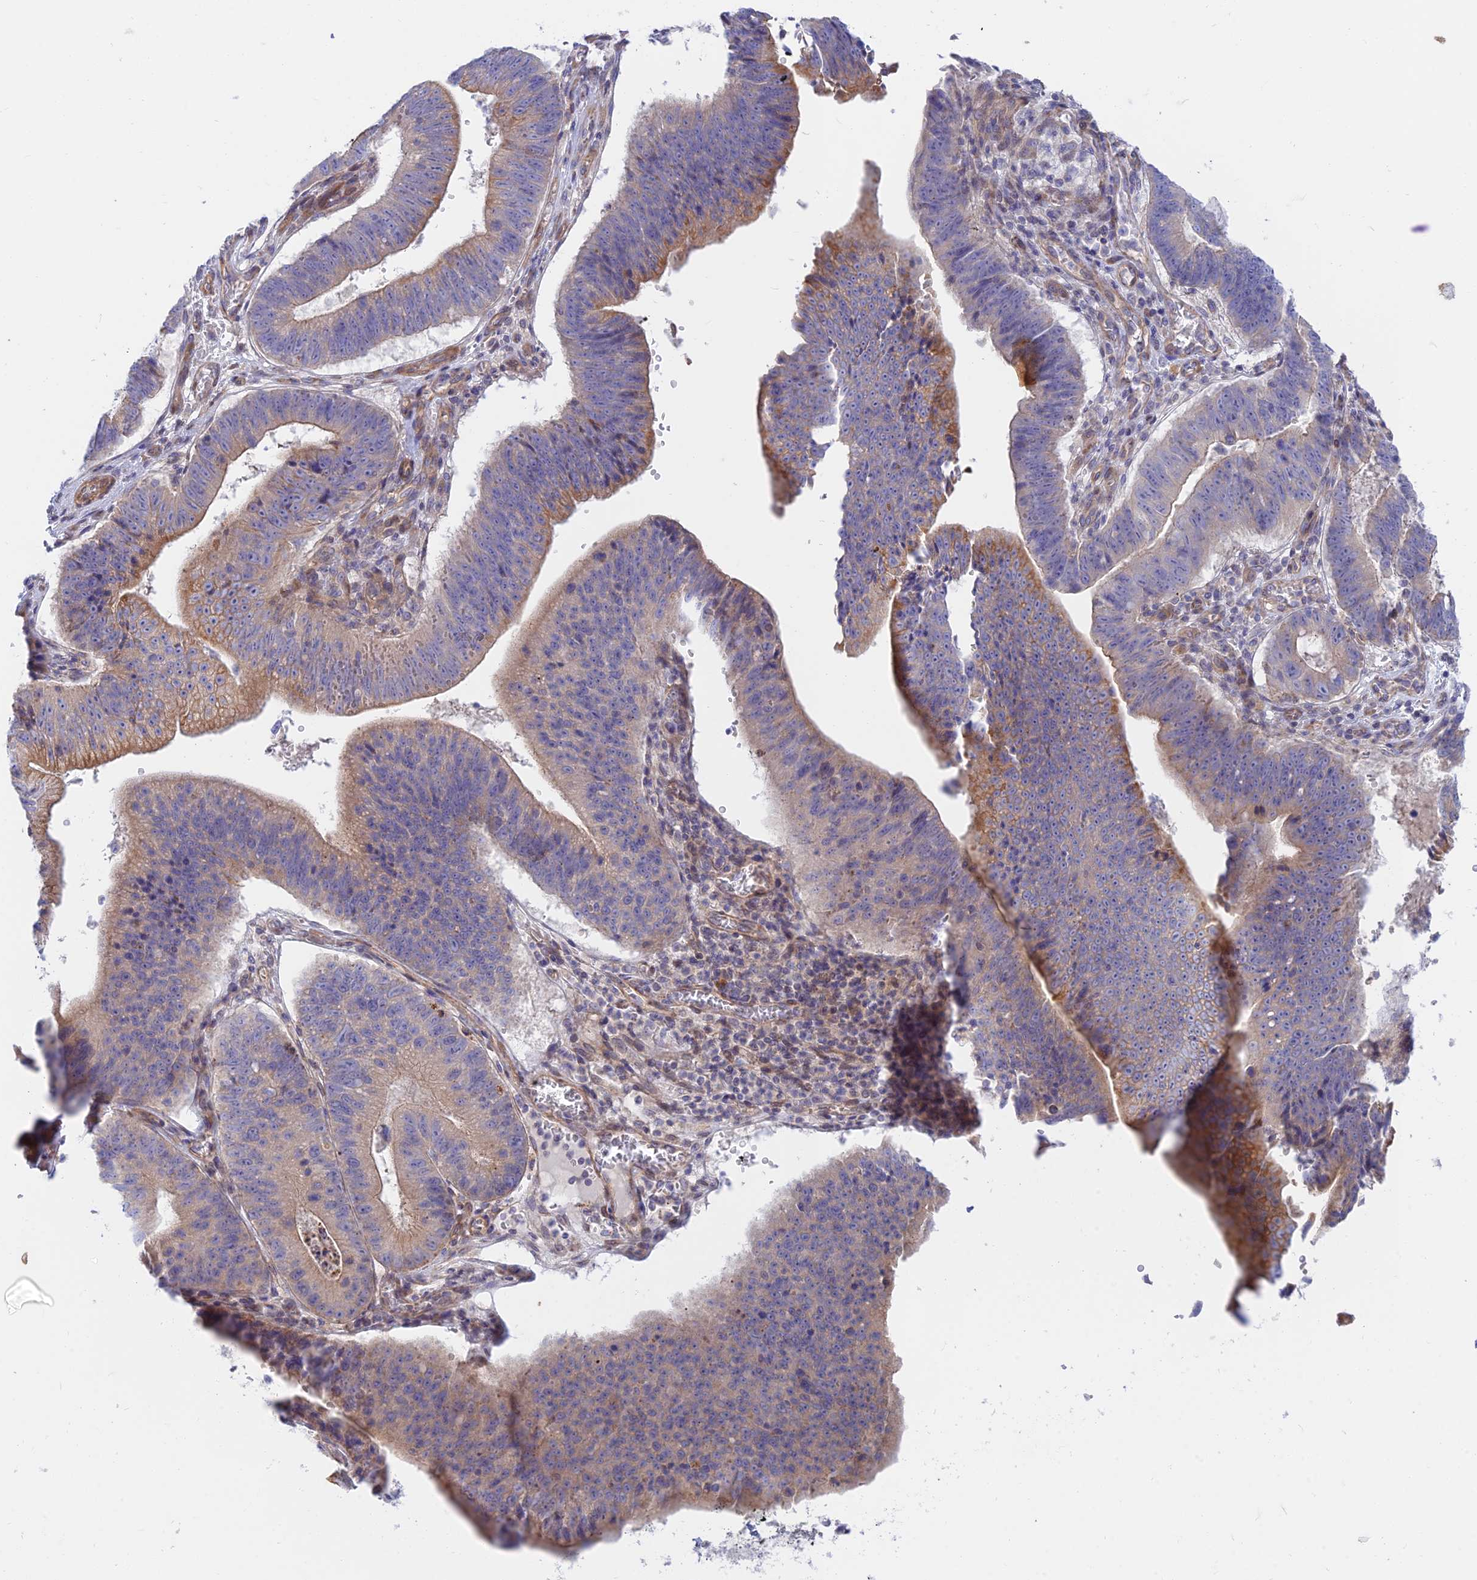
{"staining": {"intensity": "moderate", "quantity": "<25%", "location": "cytoplasmic/membranous"}, "tissue": "stomach cancer", "cell_type": "Tumor cells", "image_type": "cancer", "snomed": [{"axis": "morphology", "description": "Adenocarcinoma, NOS"}, {"axis": "topography", "description": "Stomach"}], "caption": "Immunohistochemistry micrograph of human adenocarcinoma (stomach) stained for a protein (brown), which exhibits low levels of moderate cytoplasmic/membranous staining in about <25% of tumor cells.", "gene": "KCNAB1", "patient": {"sex": "male", "age": 59}}